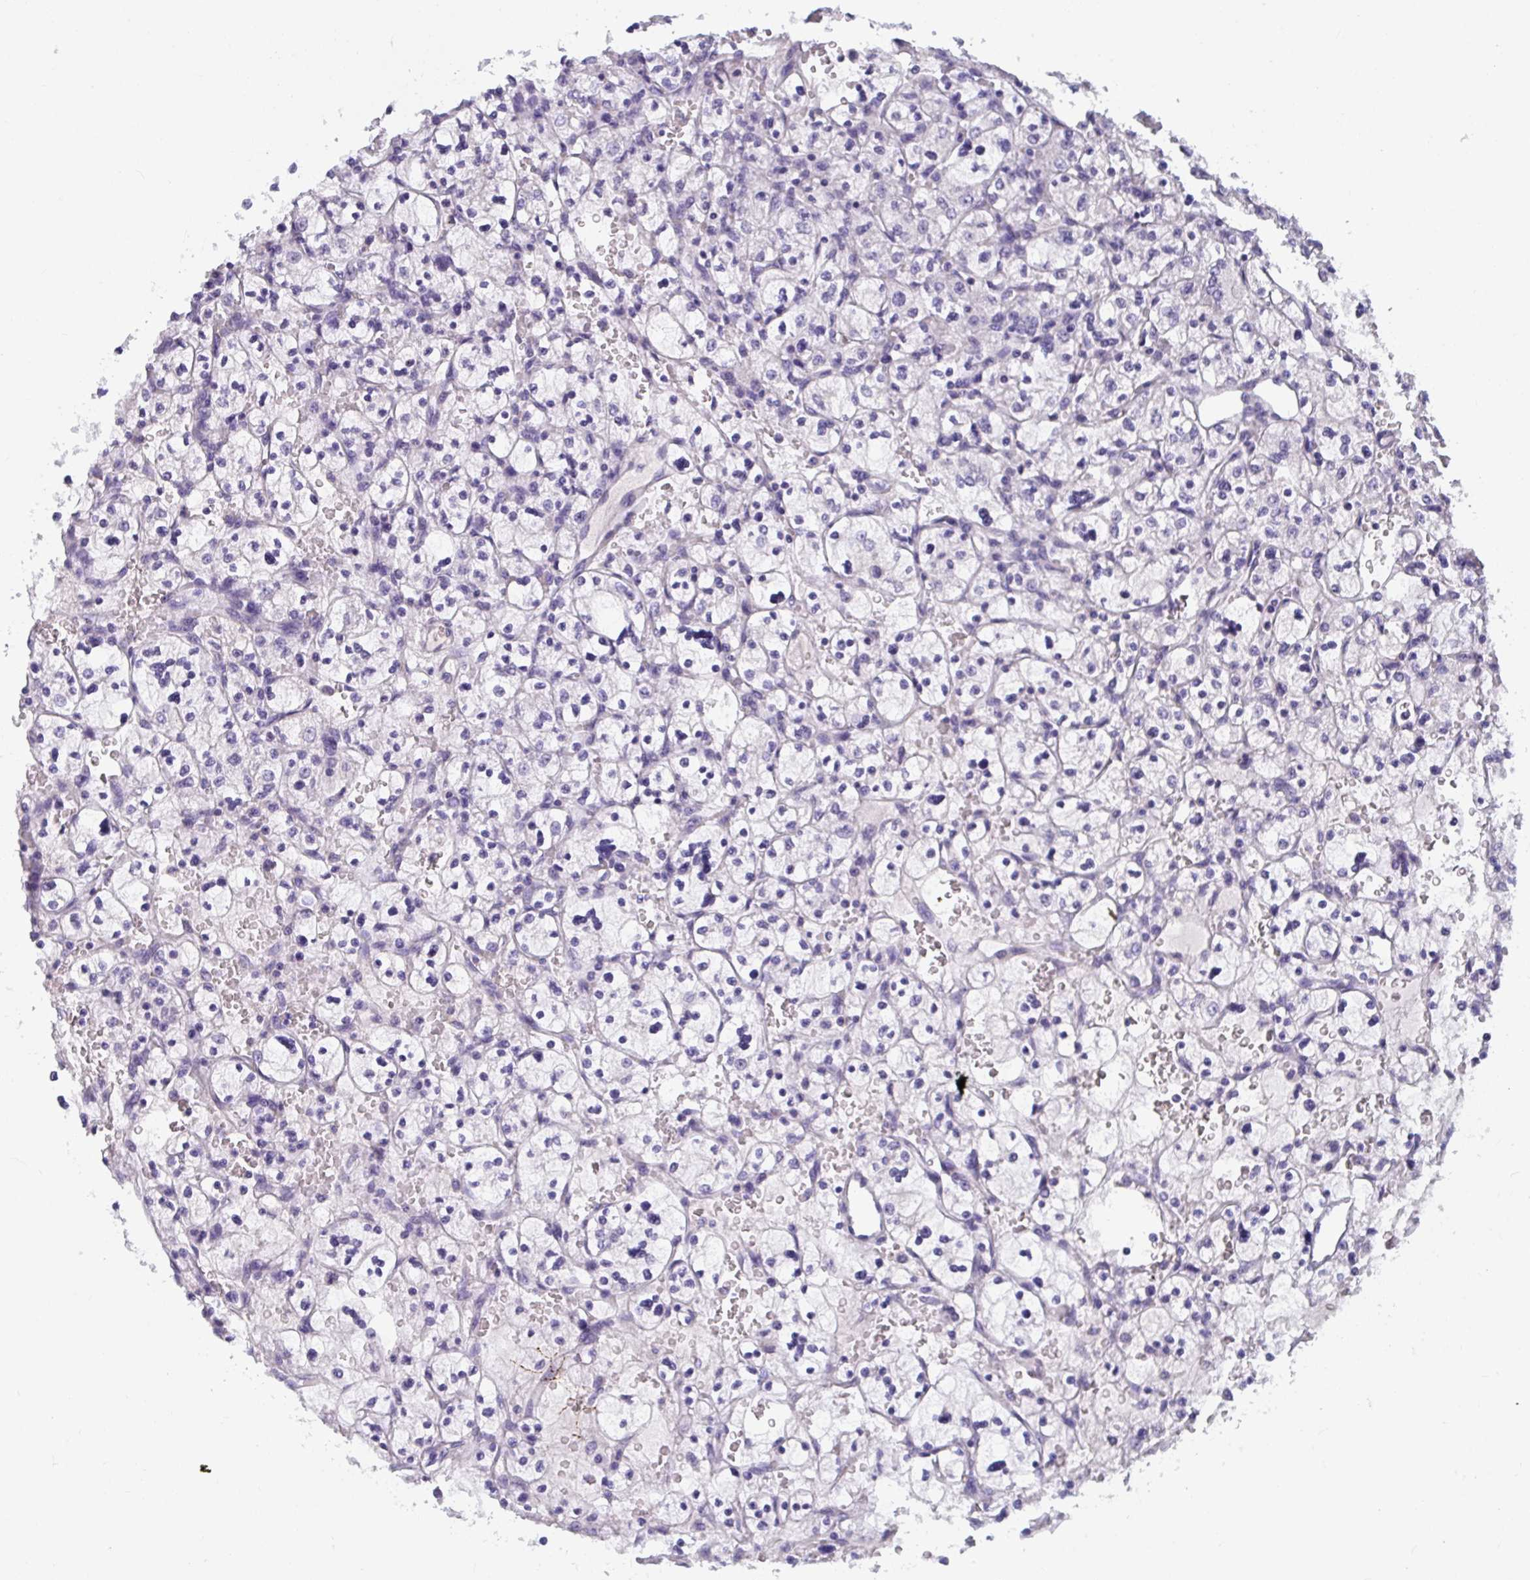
{"staining": {"intensity": "negative", "quantity": "none", "location": "none"}, "tissue": "renal cancer", "cell_type": "Tumor cells", "image_type": "cancer", "snomed": [{"axis": "morphology", "description": "Adenocarcinoma, NOS"}, {"axis": "topography", "description": "Kidney"}], "caption": "This is an IHC micrograph of renal cancer. There is no expression in tumor cells.", "gene": "NPY", "patient": {"sex": "female", "age": 83}}